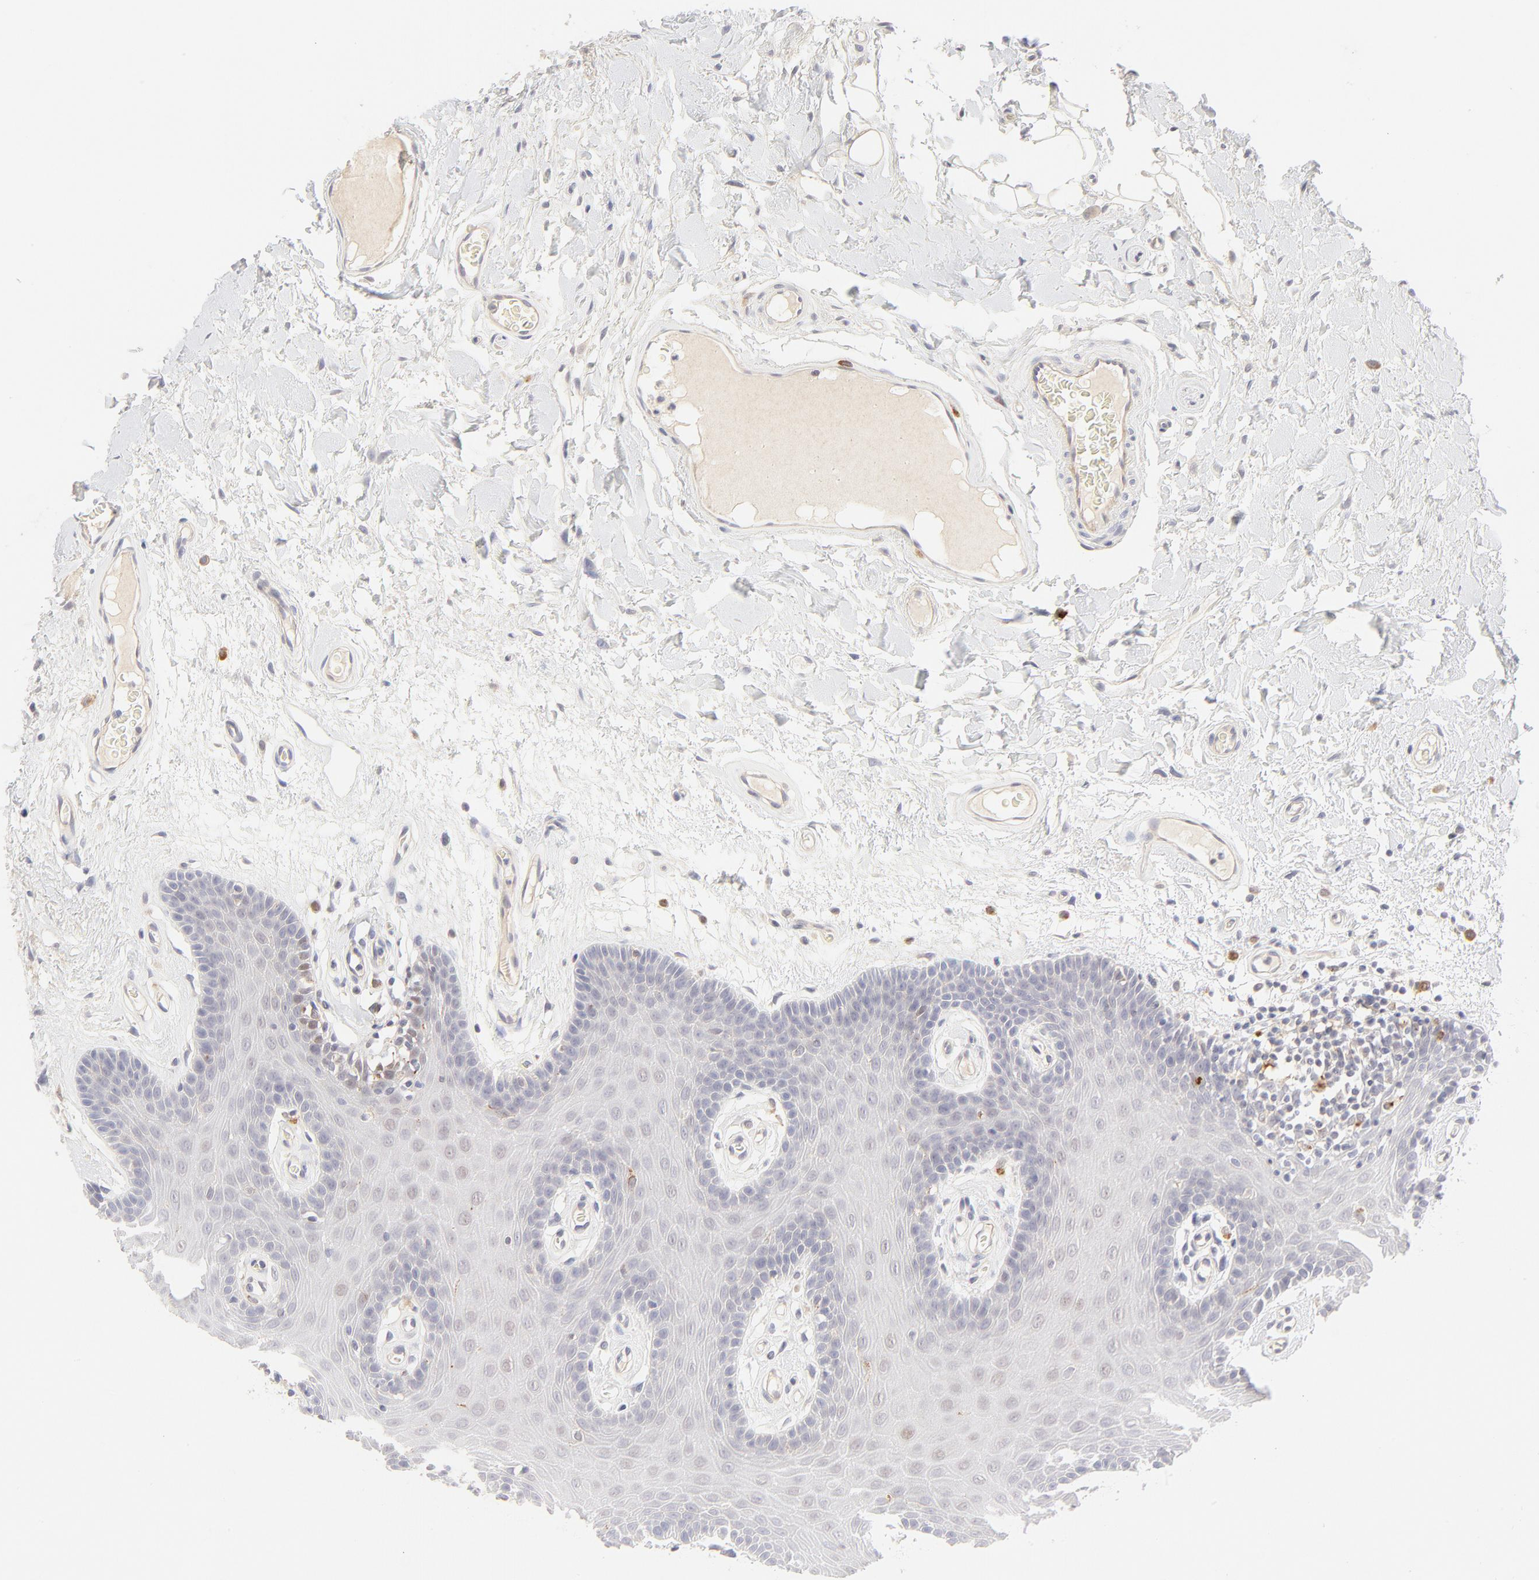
{"staining": {"intensity": "moderate", "quantity": "25%-75%", "location": "nuclear"}, "tissue": "oral mucosa", "cell_type": "Squamous epithelial cells", "image_type": "normal", "snomed": [{"axis": "morphology", "description": "Normal tissue, NOS"}, {"axis": "morphology", "description": "Squamous cell carcinoma, NOS"}, {"axis": "topography", "description": "Skeletal muscle"}, {"axis": "topography", "description": "Oral tissue"}, {"axis": "topography", "description": "Head-Neck"}], "caption": "Oral mucosa stained with a brown dye demonstrates moderate nuclear positive positivity in approximately 25%-75% of squamous epithelial cells.", "gene": "ELF3", "patient": {"sex": "male", "age": 71}}